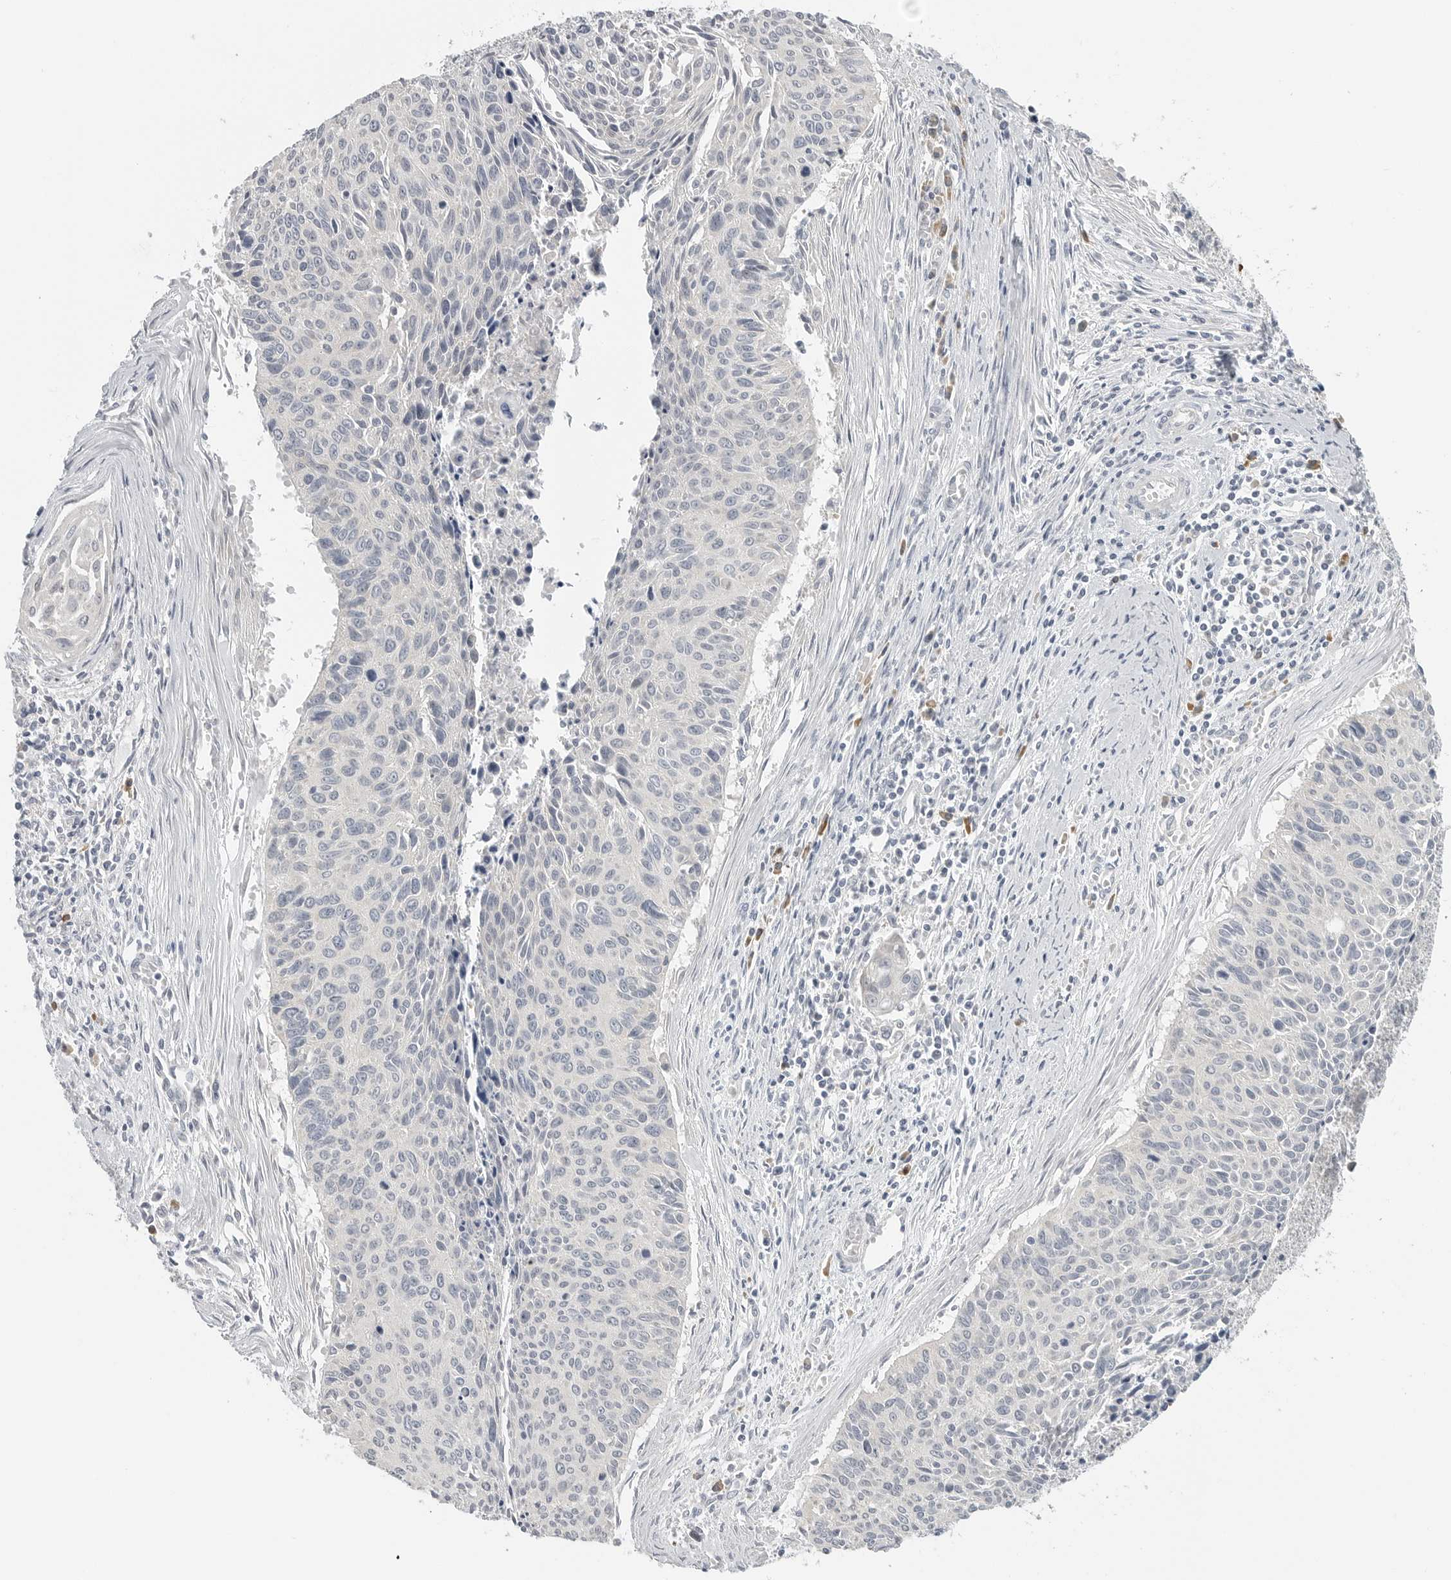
{"staining": {"intensity": "negative", "quantity": "none", "location": "none"}, "tissue": "cervical cancer", "cell_type": "Tumor cells", "image_type": "cancer", "snomed": [{"axis": "morphology", "description": "Squamous cell carcinoma, NOS"}, {"axis": "topography", "description": "Cervix"}], "caption": "High power microscopy image of an immunohistochemistry image of cervical squamous cell carcinoma, revealing no significant staining in tumor cells.", "gene": "IL12RB2", "patient": {"sex": "female", "age": 55}}